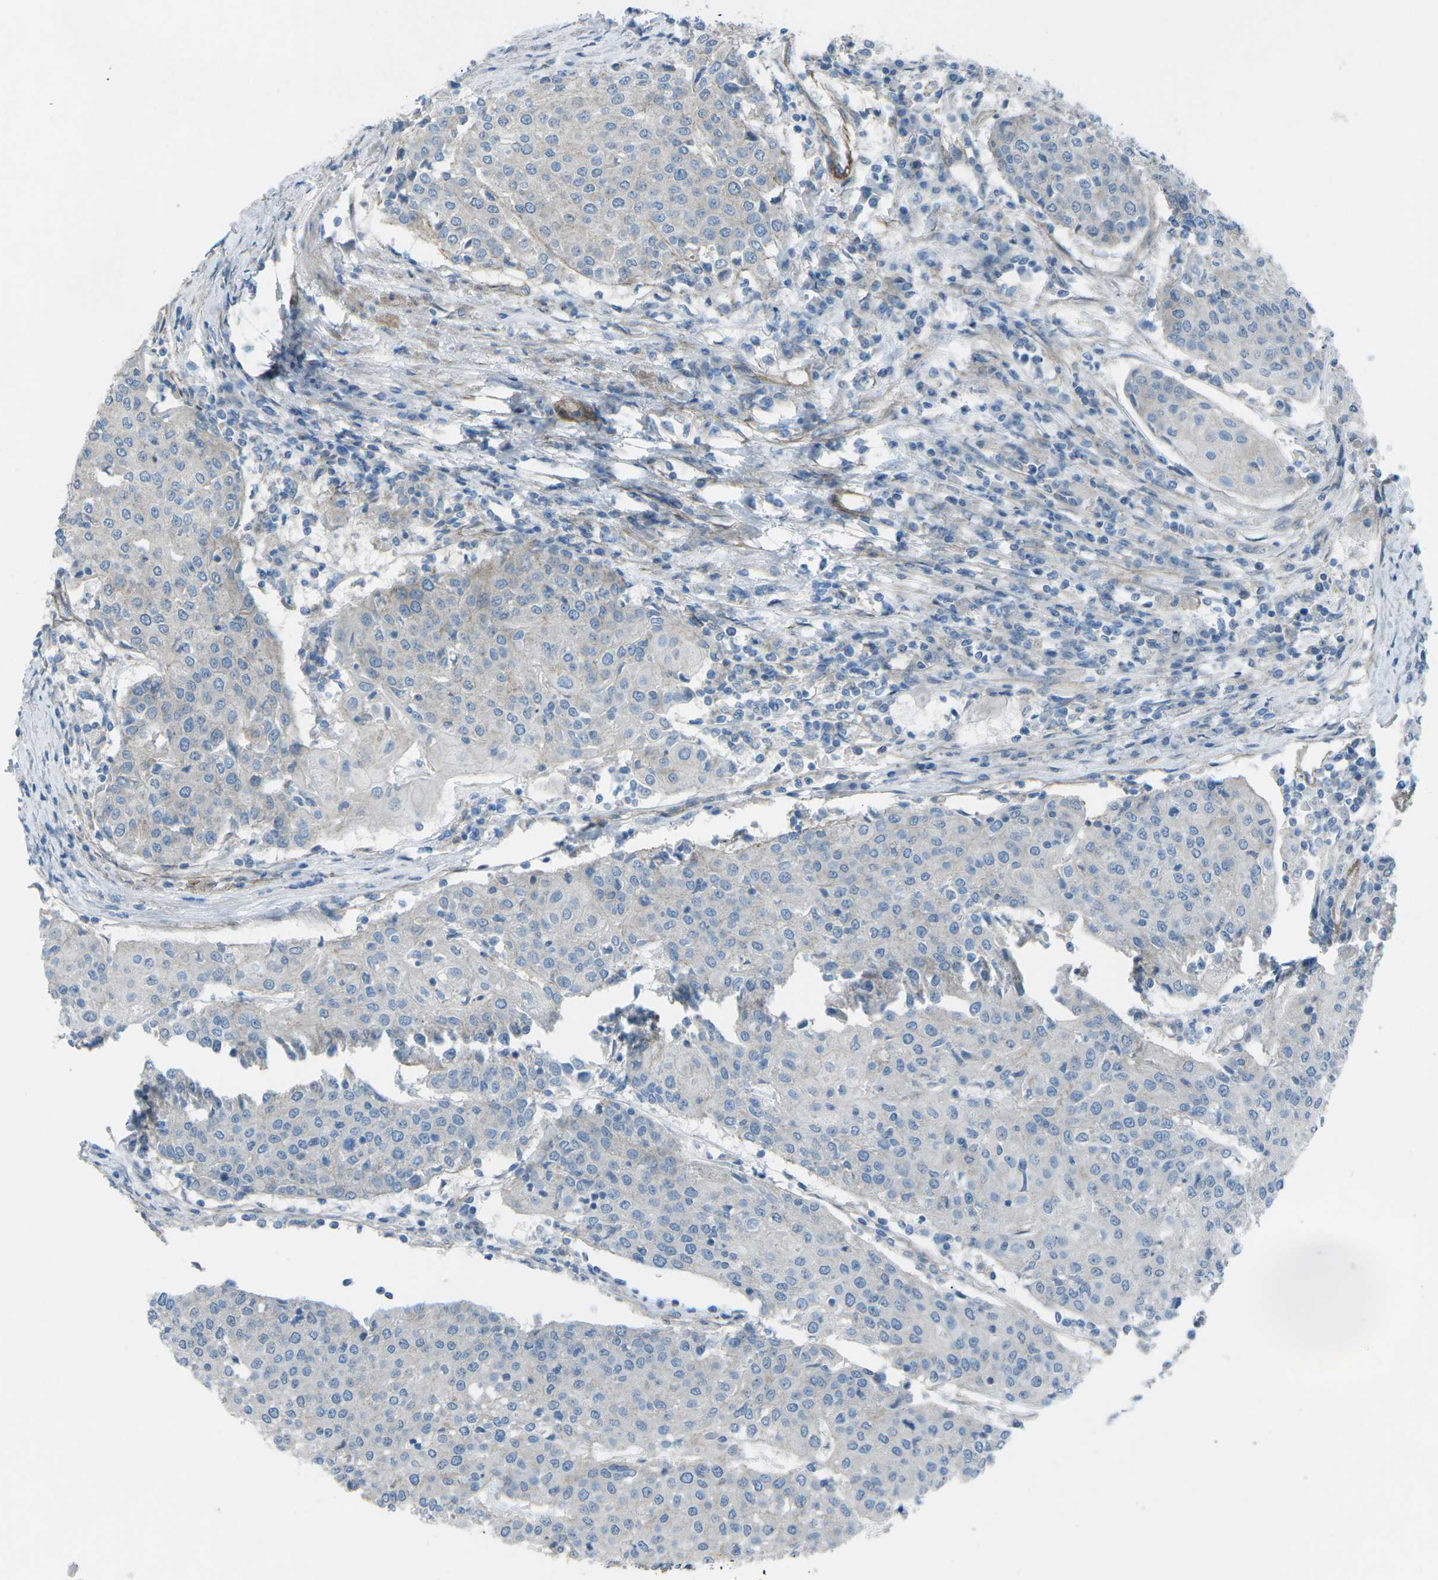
{"staining": {"intensity": "negative", "quantity": "none", "location": "none"}, "tissue": "urothelial cancer", "cell_type": "Tumor cells", "image_type": "cancer", "snomed": [{"axis": "morphology", "description": "Urothelial carcinoma, High grade"}, {"axis": "topography", "description": "Urinary bladder"}], "caption": "Tumor cells are negative for protein expression in human high-grade urothelial carcinoma. (DAB (3,3'-diaminobenzidine) immunohistochemistry with hematoxylin counter stain).", "gene": "UTRN", "patient": {"sex": "female", "age": 85}}